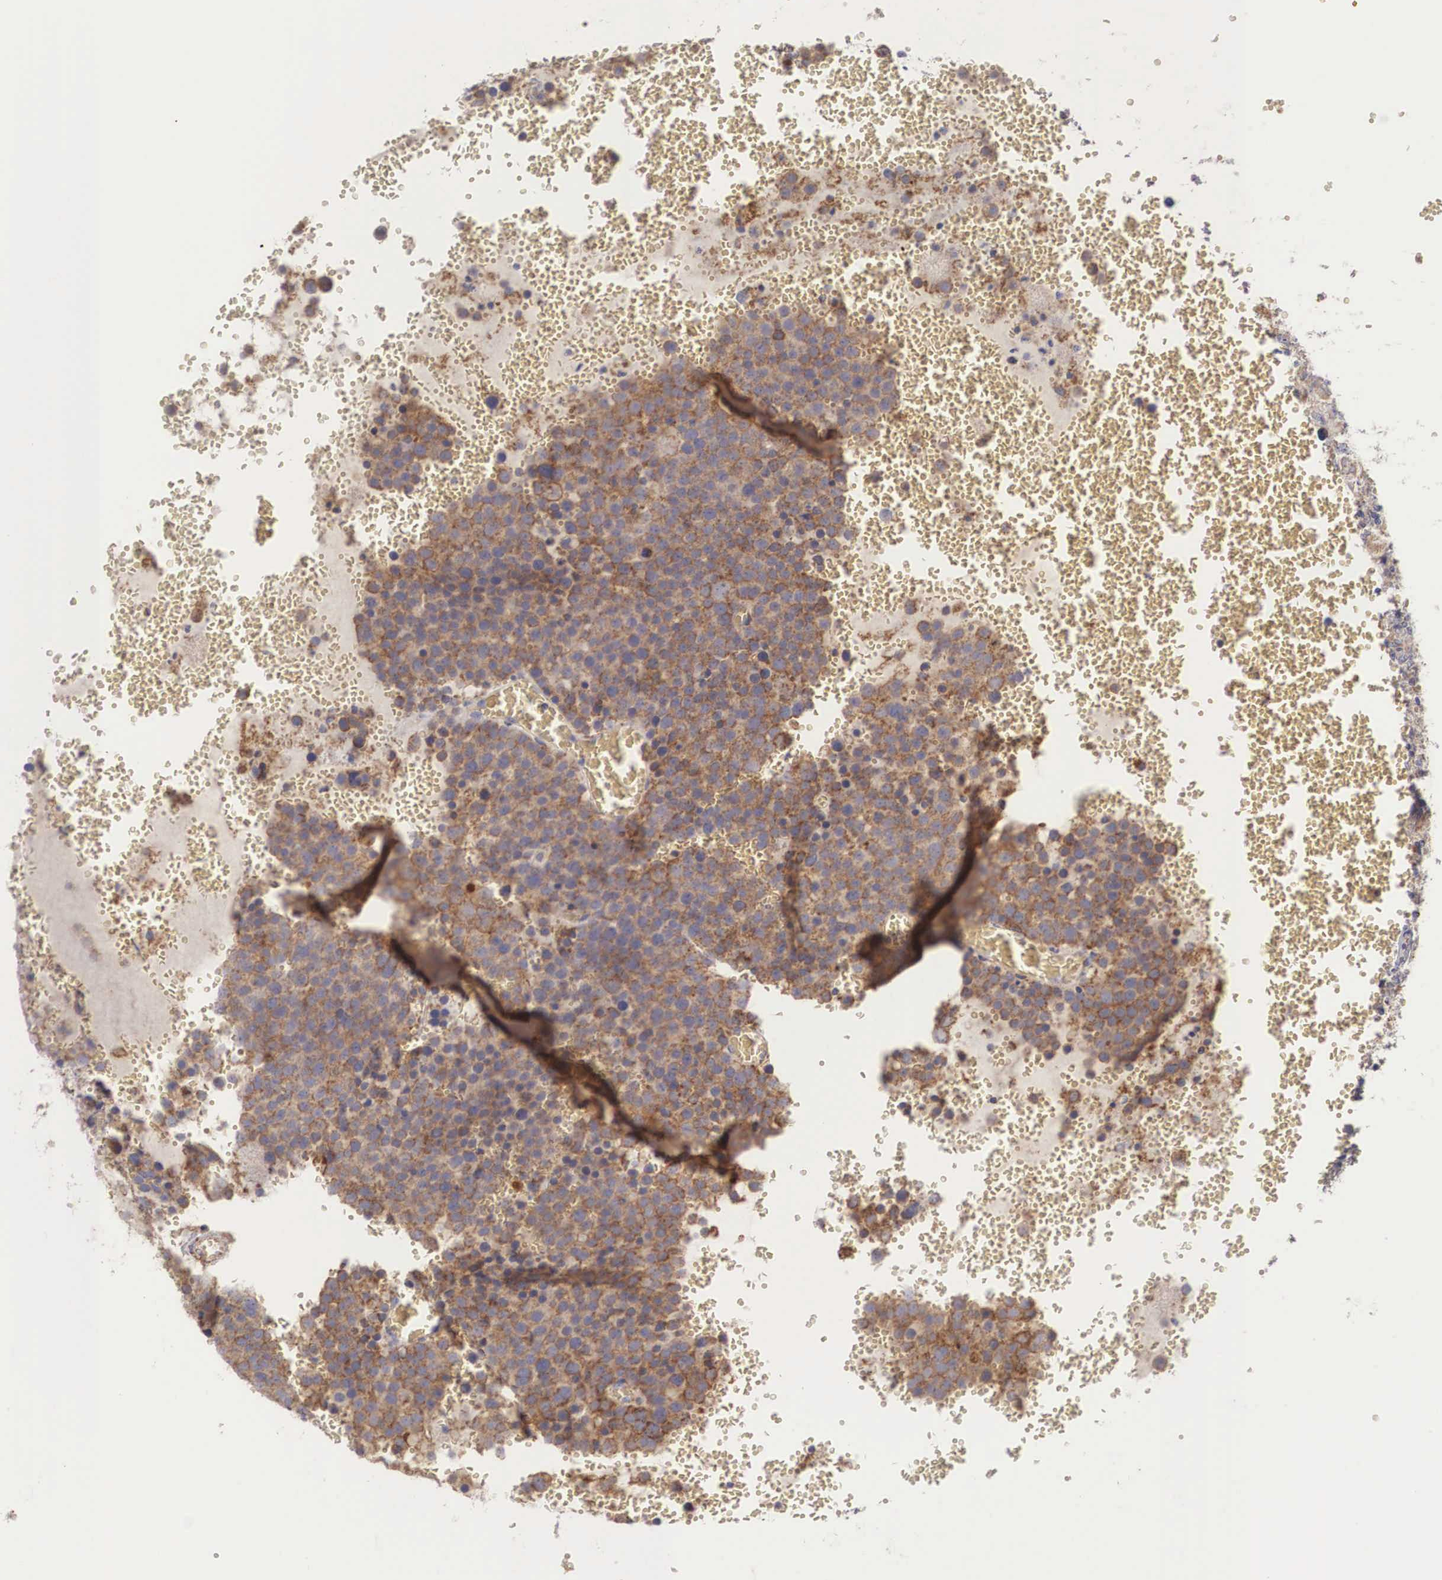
{"staining": {"intensity": "weak", "quantity": ">75%", "location": "cytoplasmic/membranous"}, "tissue": "testis cancer", "cell_type": "Tumor cells", "image_type": "cancer", "snomed": [{"axis": "morphology", "description": "Seminoma, NOS"}, {"axis": "topography", "description": "Testis"}], "caption": "Seminoma (testis) stained with DAB immunohistochemistry (IHC) demonstrates low levels of weak cytoplasmic/membranous expression in approximately >75% of tumor cells.", "gene": "XPNPEP3", "patient": {"sex": "male", "age": 71}}